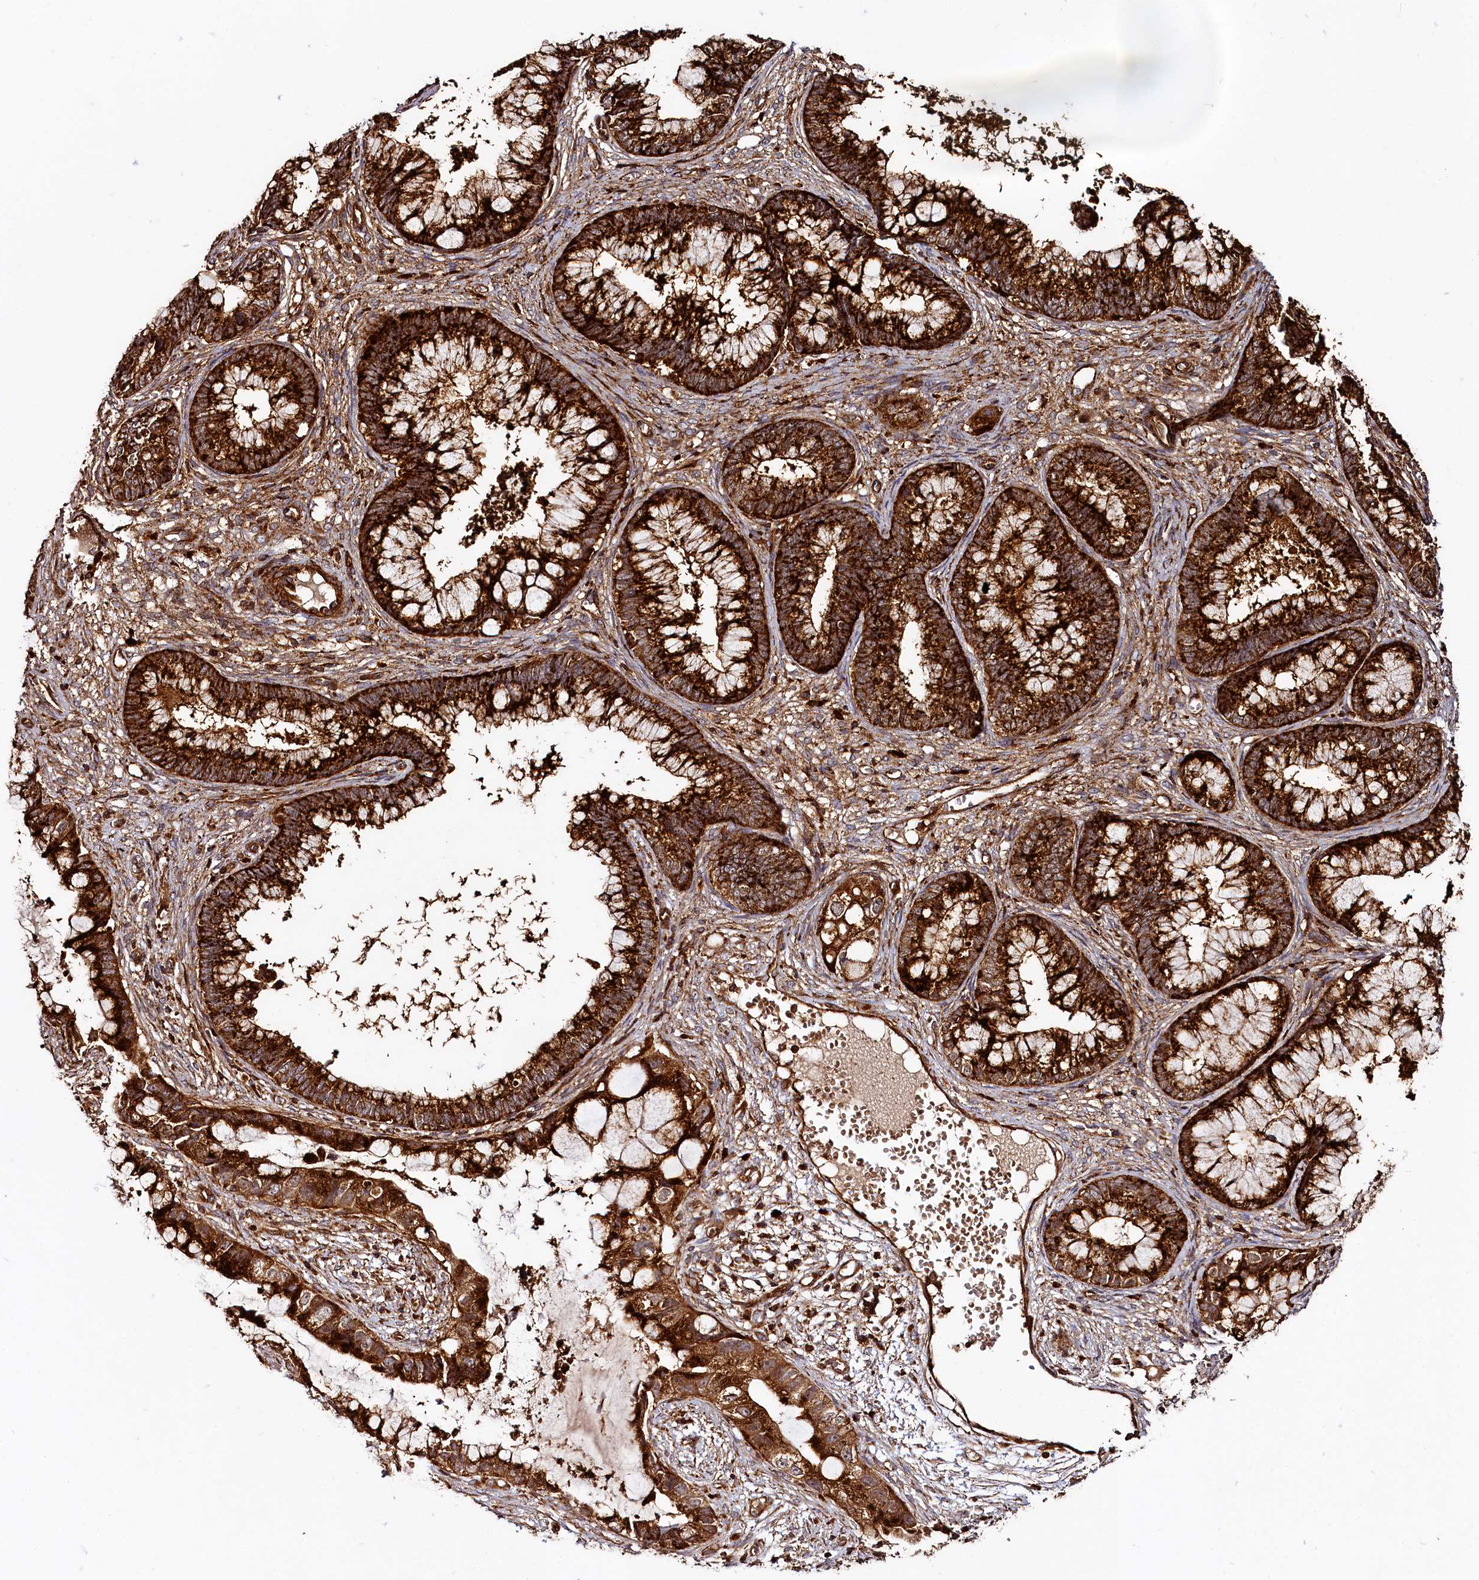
{"staining": {"intensity": "strong", "quantity": ">75%", "location": "cytoplasmic/membranous"}, "tissue": "cervical cancer", "cell_type": "Tumor cells", "image_type": "cancer", "snomed": [{"axis": "morphology", "description": "Adenocarcinoma, NOS"}, {"axis": "topography", "description": "Cervix"}], "caption": "Strong cytoplasmic/membranous protein expression is present in about >75% of tumor cells in cervical adenocarcinoma.", "gene": "WDR73", "patient": {"sex": "female", "age": 44}}